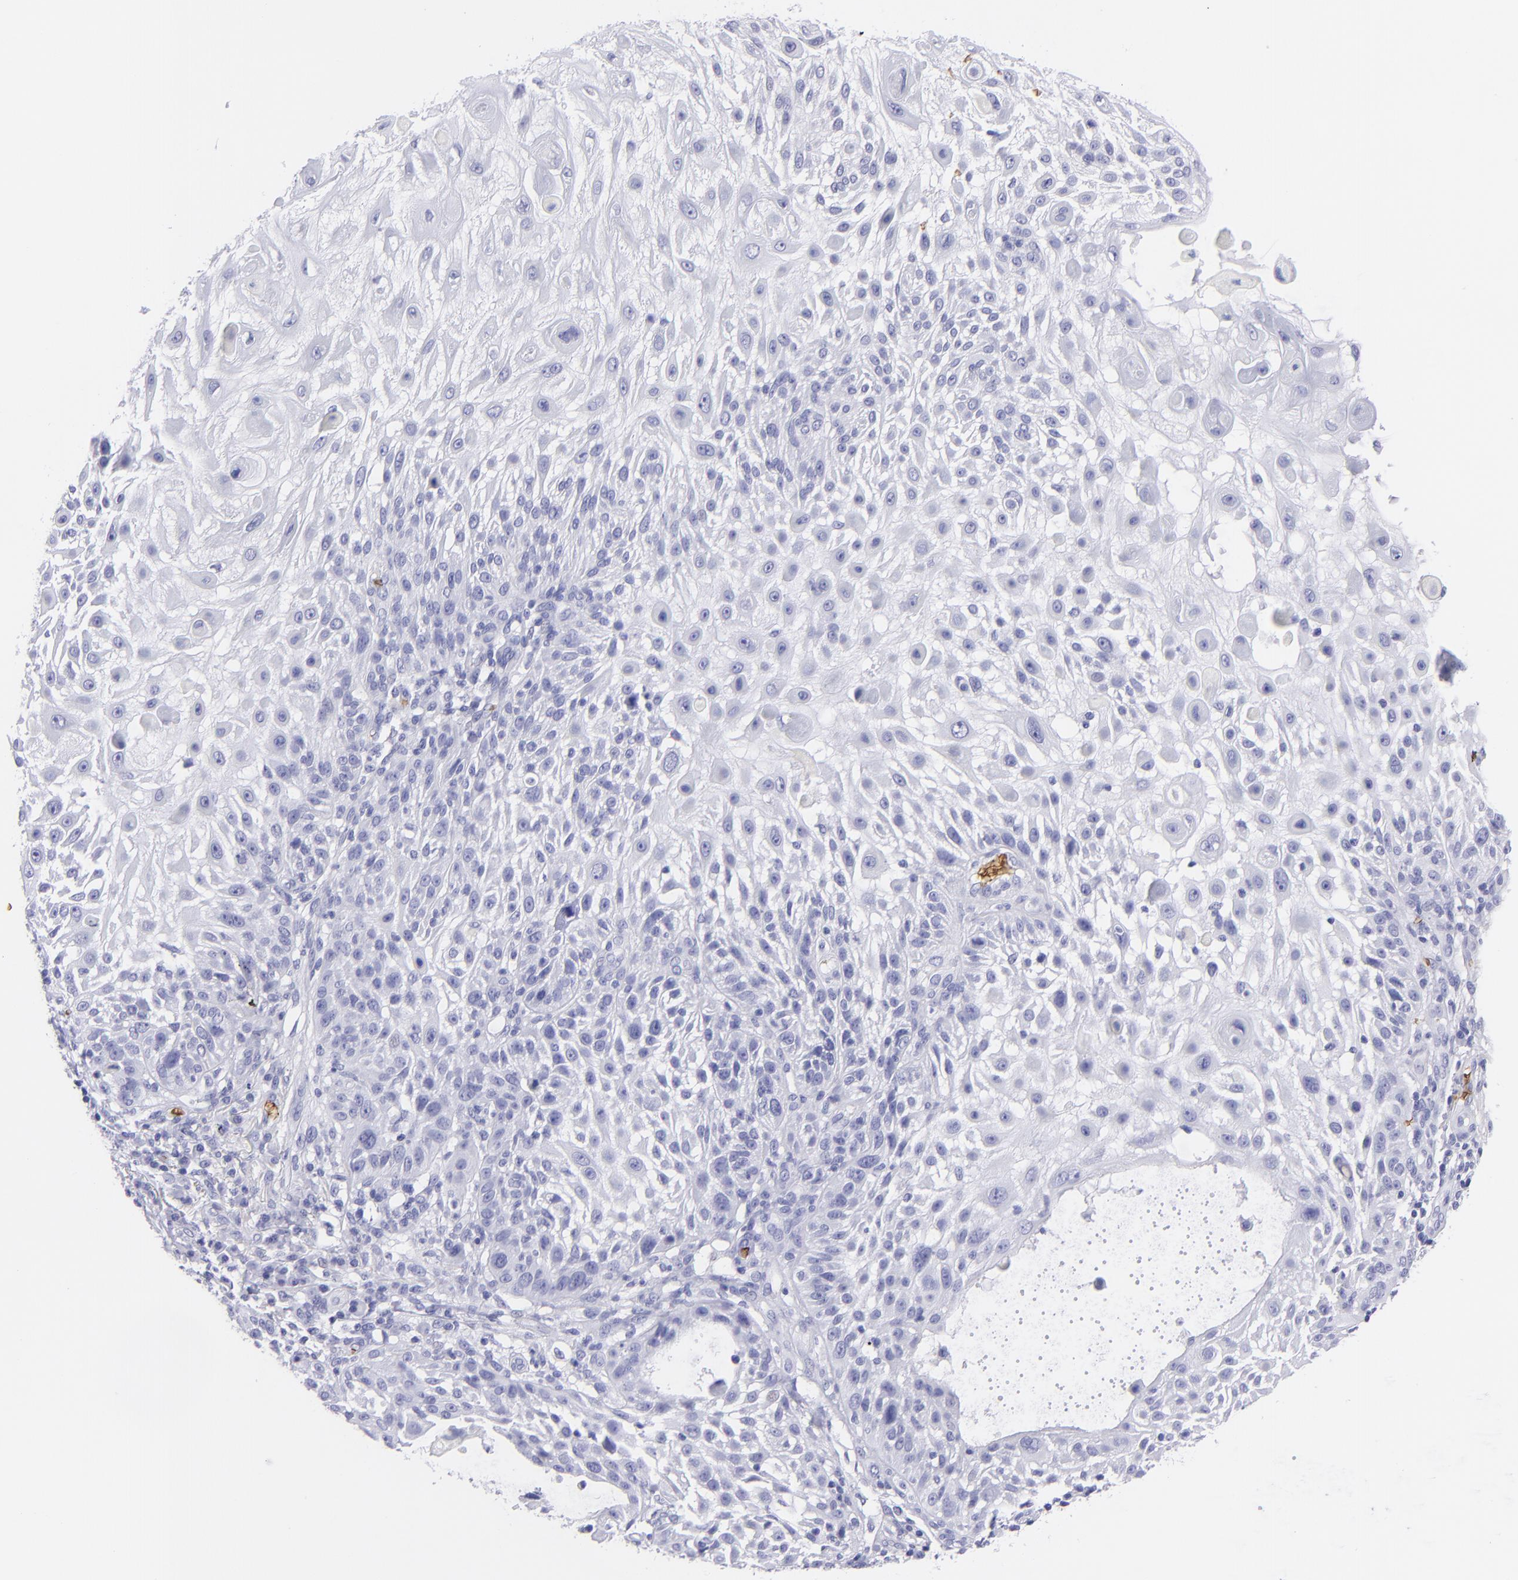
{"staining": {"intensity": "negative", "quantity": "none", "location": "none"}, "tissue": "skin cancer", "cell_type": "Tumor cells", "image_type": "cancer", "snomed": [{"axis": "morphology", "description": "Squamous cell carcinoma, NOS"}, {"axis": "topography", "description": "Skin"}], "caption": "There is no significant expression in tumor cells of skin cancer.", "gene": "GYPA", "patient": {"sex": "female", "age": 89}}